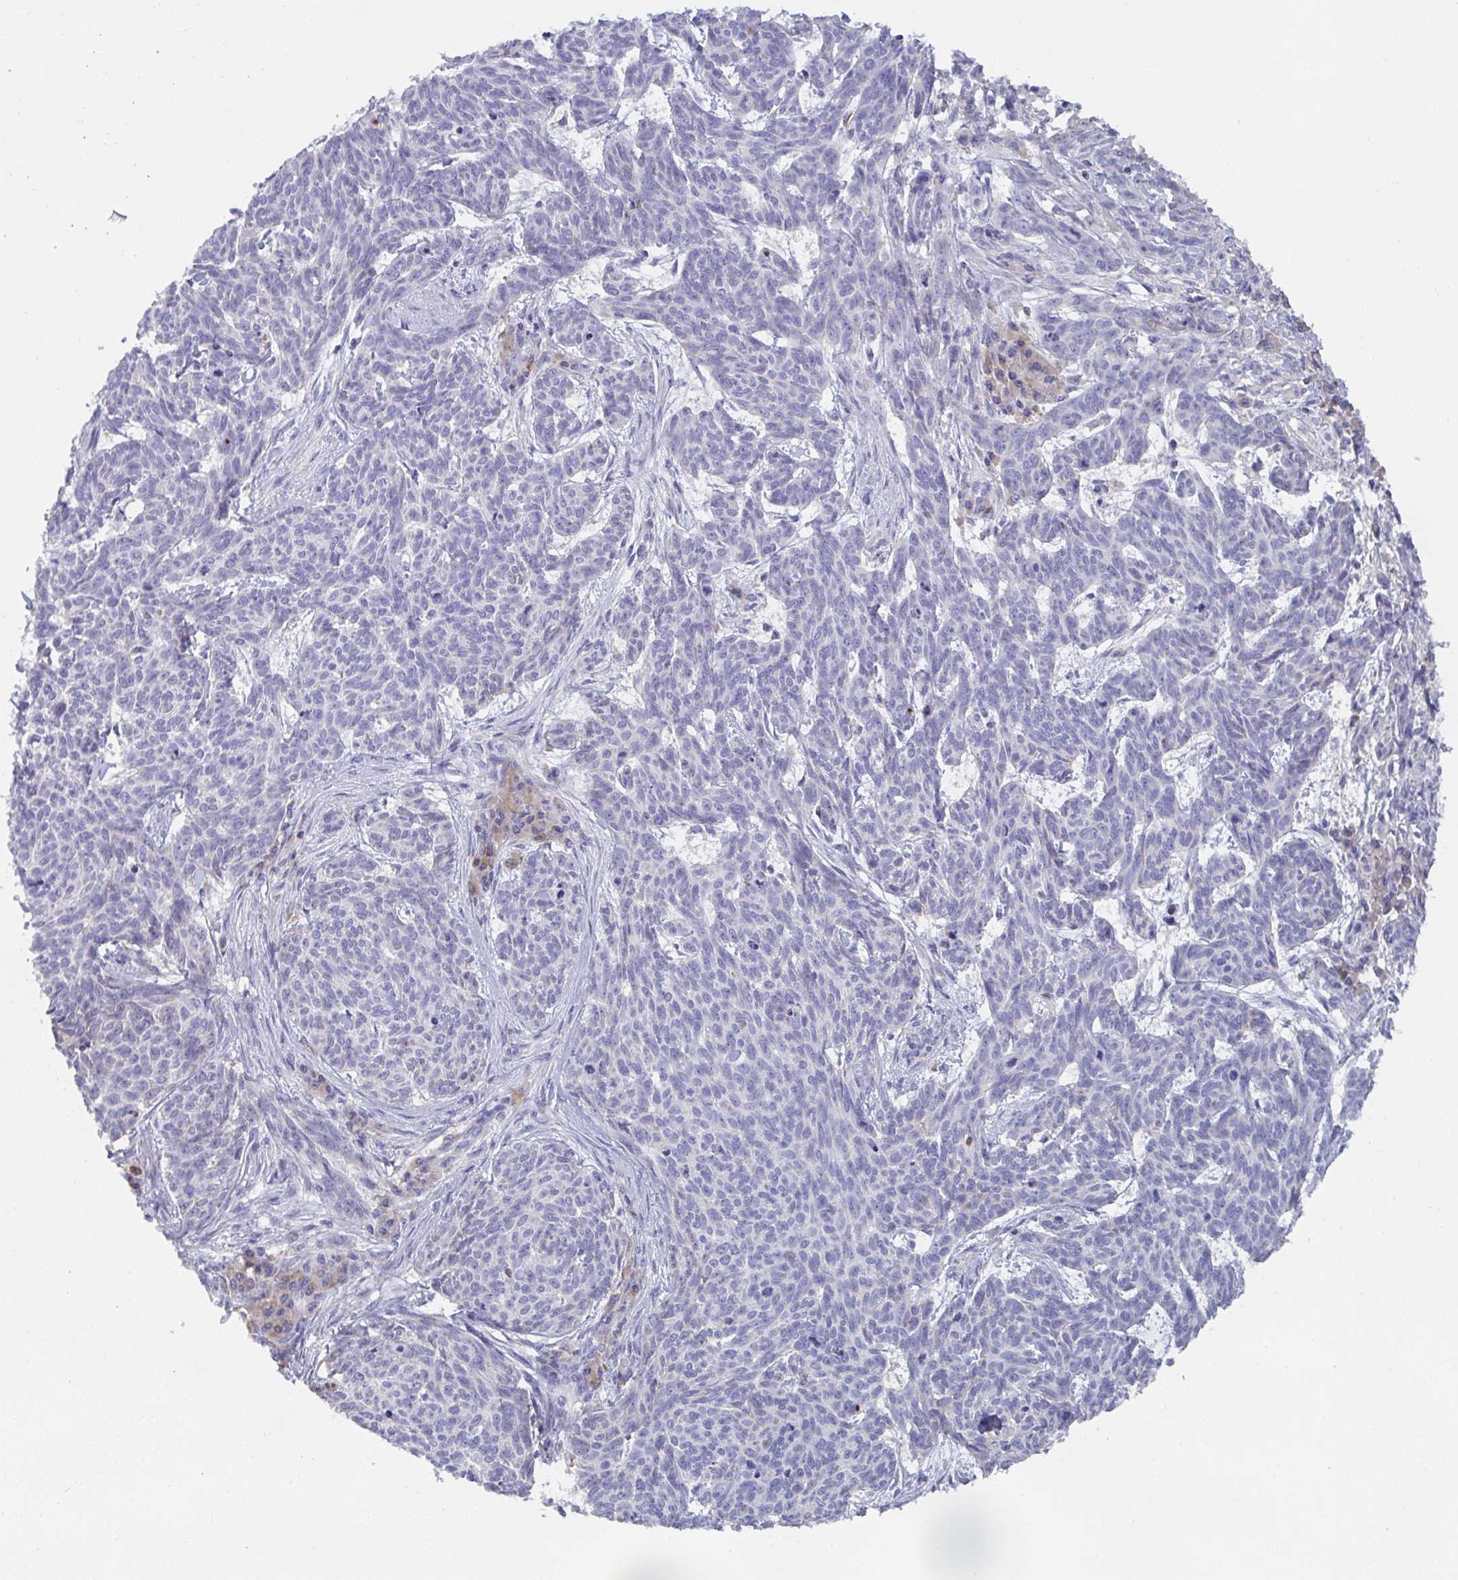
{"staining": {"intensity": "negative", "quantity": "none", "location": "none"}, "tissue": "skin cancer", "cell_type": "Tumor cells", "image_type": "cancer", "snomed": [{"axis": "morphology", "description": "Basal cell carcinoma"}, {"axis": "topography", "description": "Skin"}], "caption": "IHC of skin cancer reveals no expression in tumor cells.", "gene": "ANO5", "patient": {"sex": "female", "age": 93}}